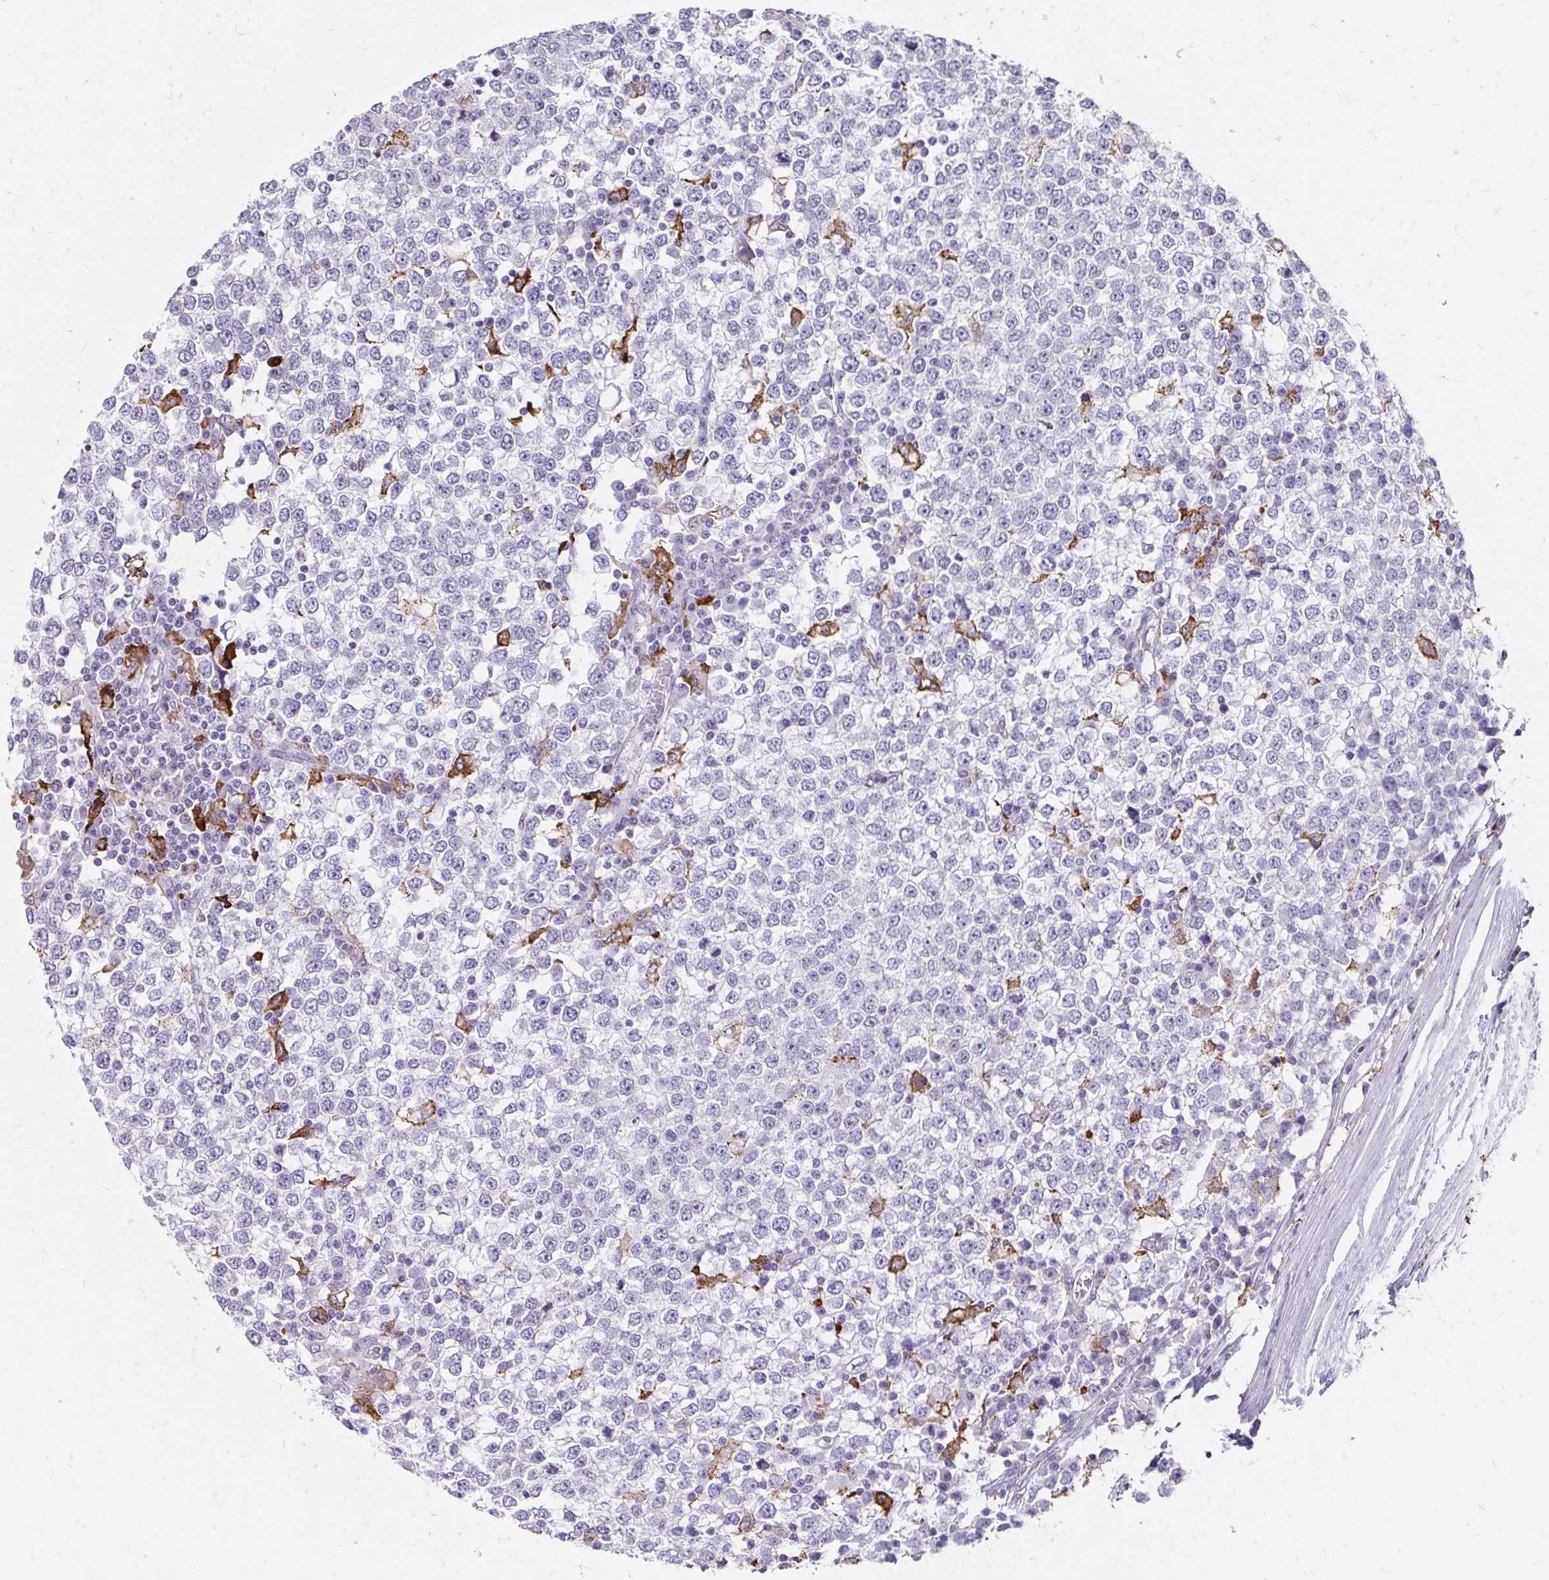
{"staining": {"intensity": "negative", "quantity": "none", "location": "none"}, "tissue": "testis cancer", "cell_type": "Tumor cells", "image_type": "cancer", "snomed": [{"axis": "morphology", "description": "Seminoma, NOS"}, {"axis": "topography", "description": "Testis"}], "caption": "Immunohistochemistry of testis cancer (seminoma) reveals no staining in tumor cells.", "gene": "CD163", "patient": {"sex": "male", "age": 65}}